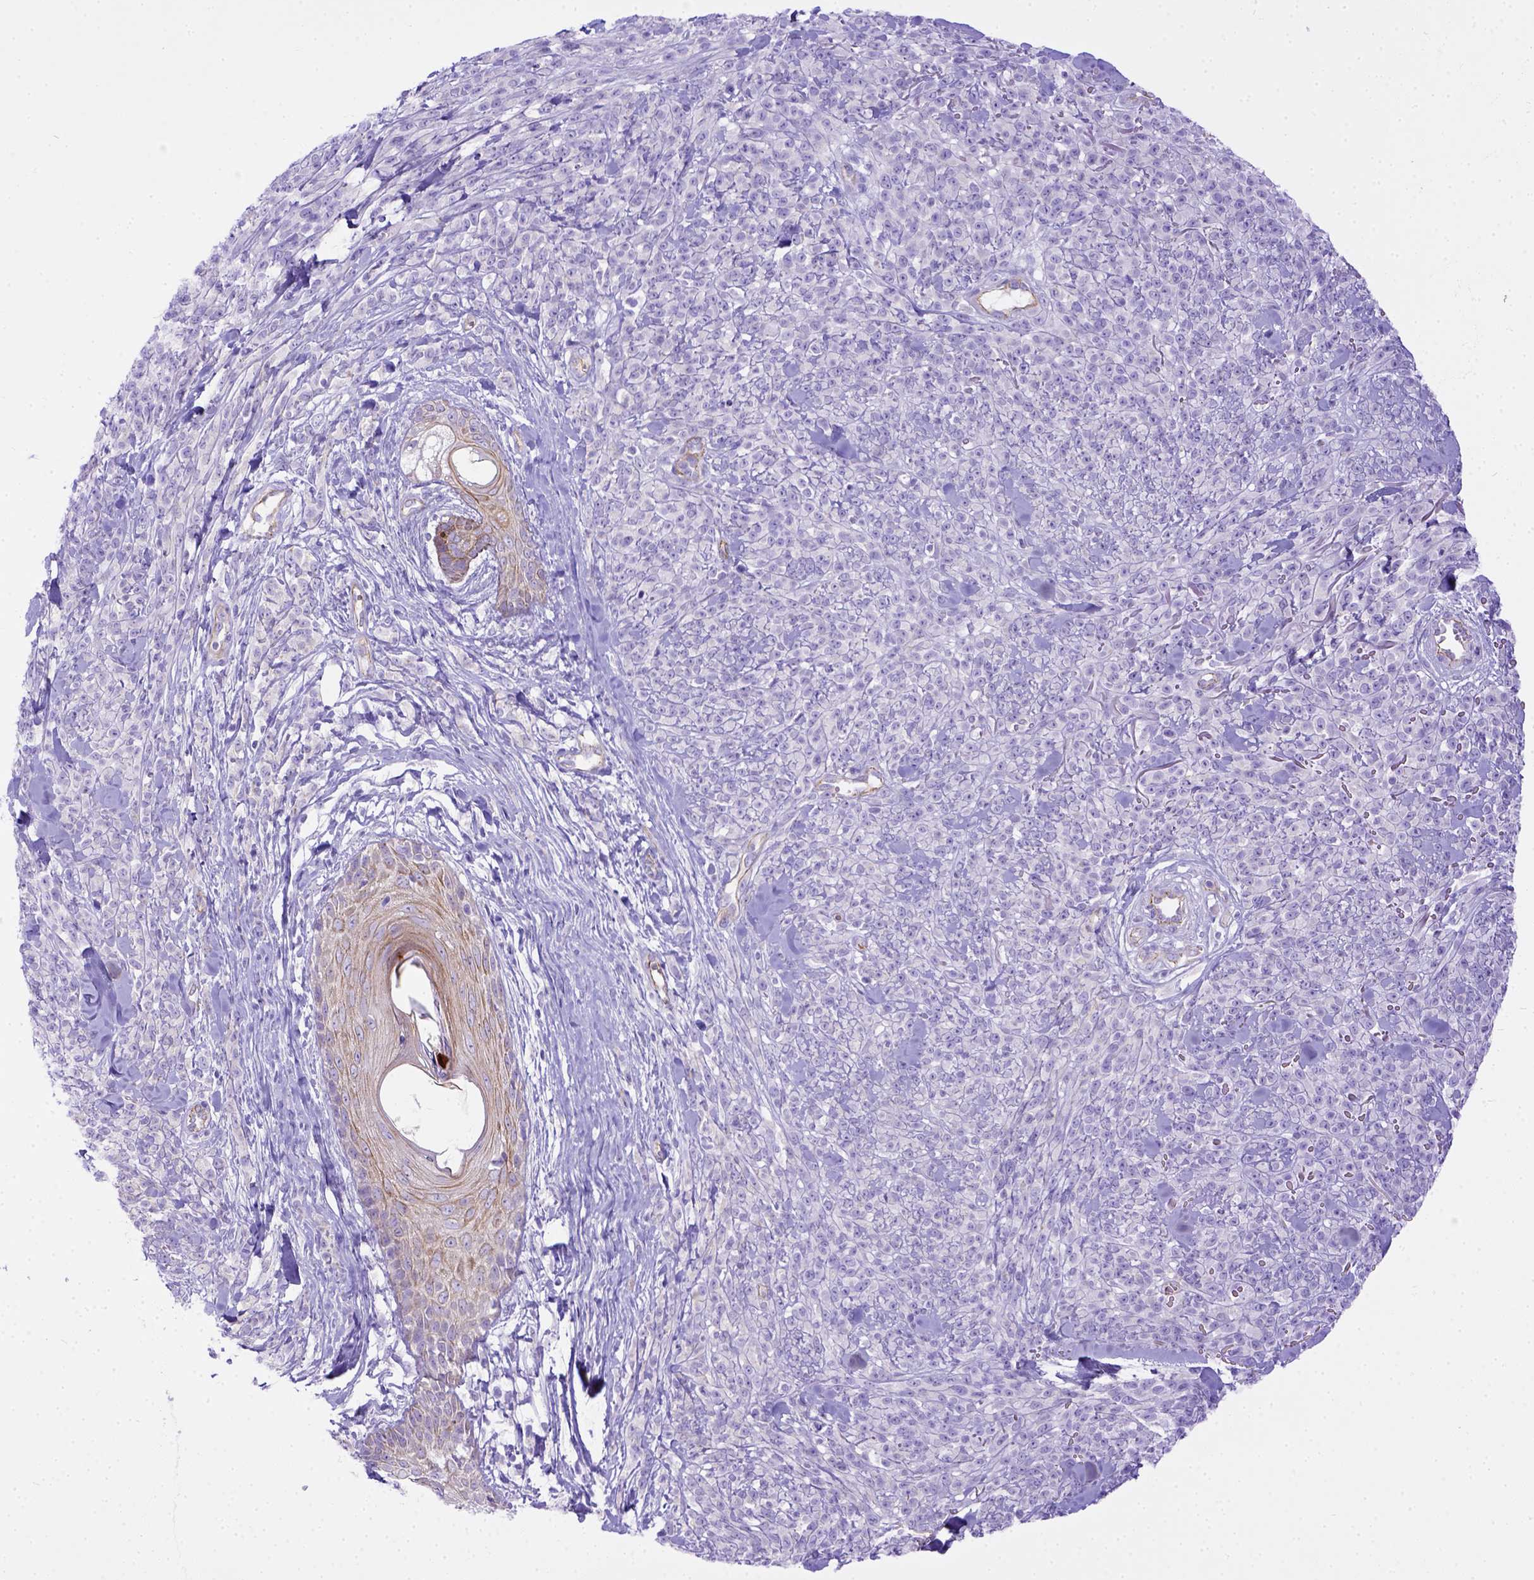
{"staining": {"intensity": "negative", "quantity": "none", "location": "none"}, "tissue": "melanoma", "cell_type": "Tumor cells", "image_type": "cancer", "snomed": [{"axis": "morphology", "description": "Malignant melanoma, NOS"}, {"axis": "topography", "description": "Skin"}, {"axis": "topography", "description": "Skin of trunk"}], "caption": "Human malignant melanoma stained for a protein using immunohistochemistry demonstrates no staining in tumor cells.", "gene": "LRRC18", "patient": {"sex": "male", "age": 74}}